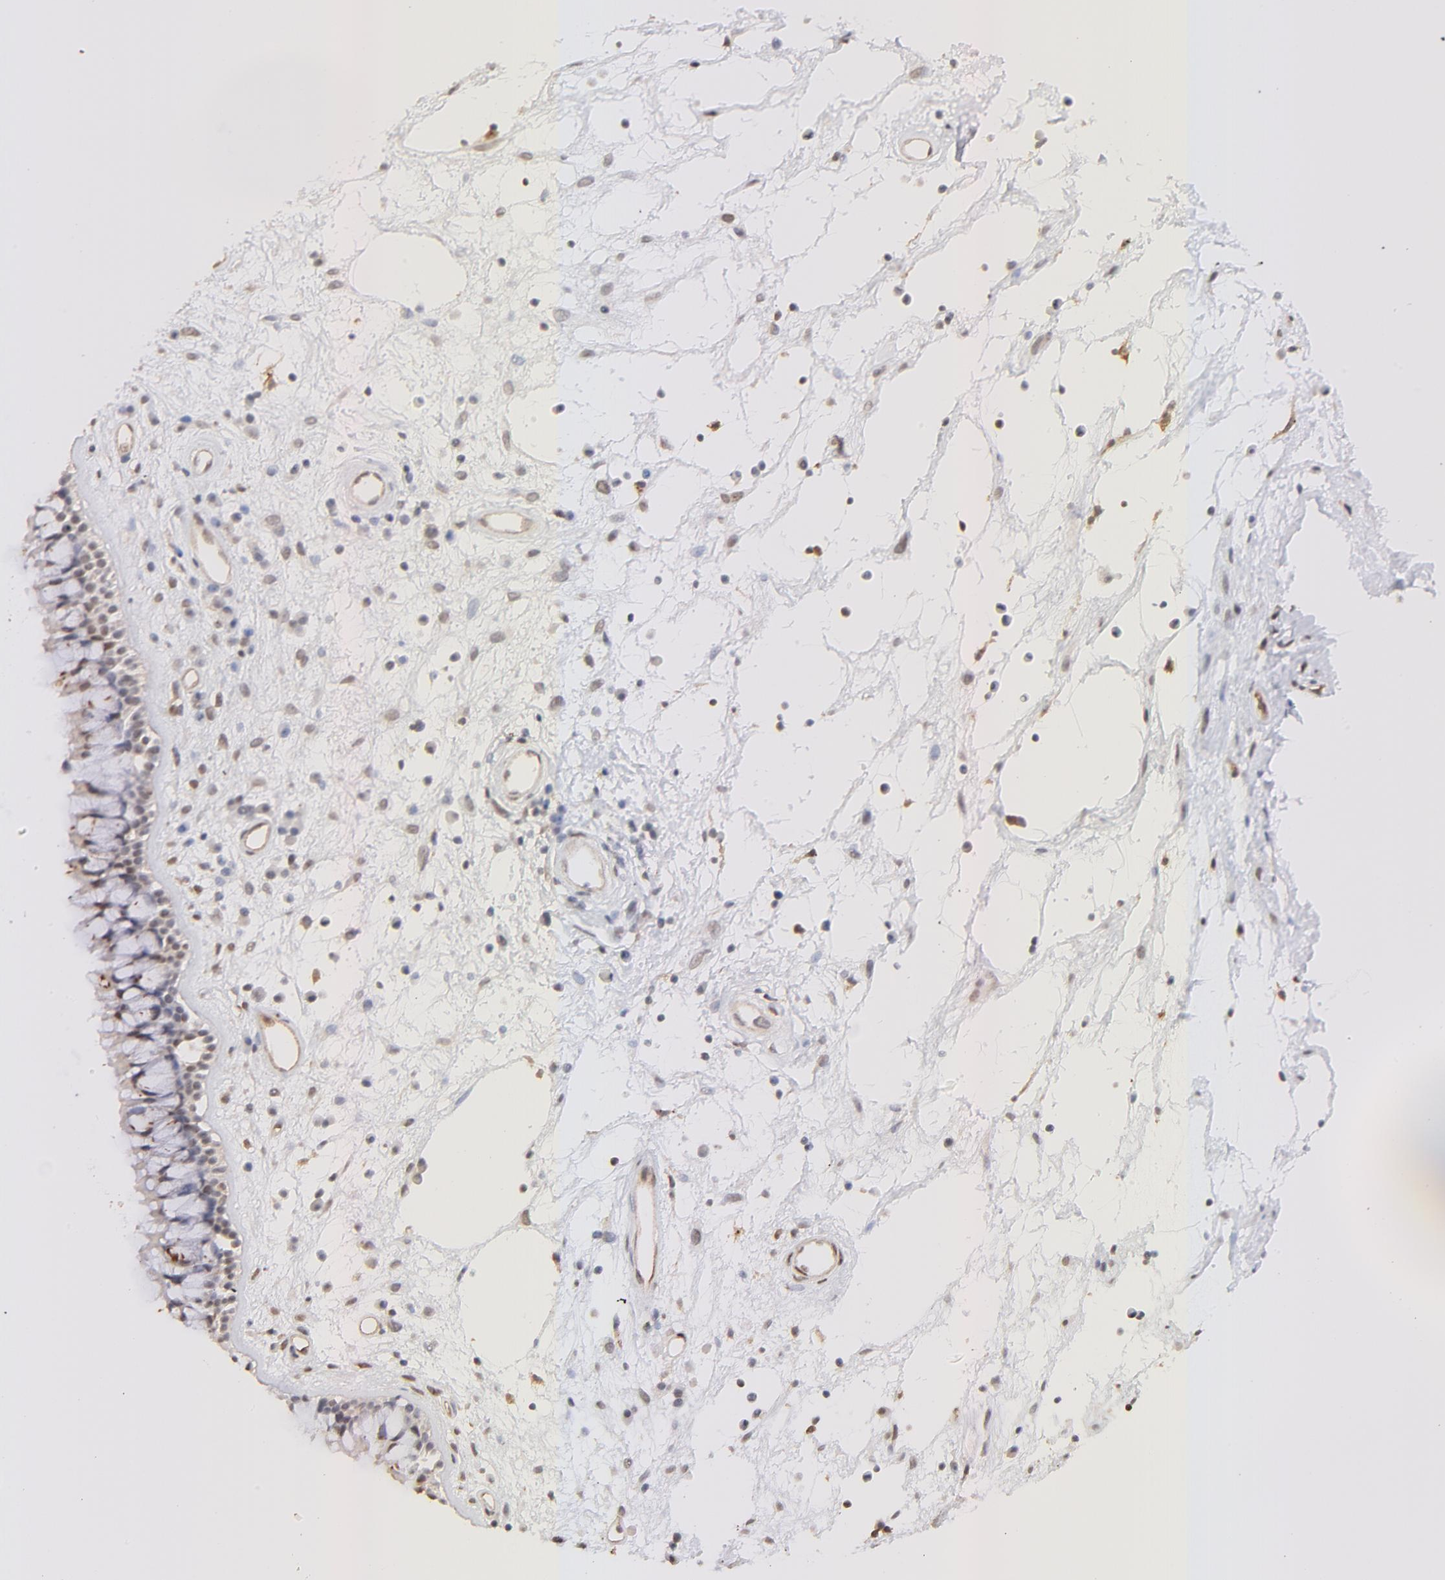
{"staining": {"intensity": "weak", "quantity": ">75%", "location": "nuclear"}, "tissue": "nasopharynx", "cell_type": "Respiratory epithelial cells", "image_type": "normal", "snomed": [{"axis": "morphology", "description": "Normal tissue, NOS"}, {"axis": "morphology", "description": "Inflammation, NOS"}, {"axis": "topography", "description": "Nasopharynx"}], "caption": "Immunohistochemistry (DAB (3,3'-diaminobenzidine)) staining of unremarkable nasopharynx reveals weak nuclear protein expression in about >75% of respiratory epithelial cells.", "gene": "ZFP92", "patient": {"sex": "male", "age": 48}}